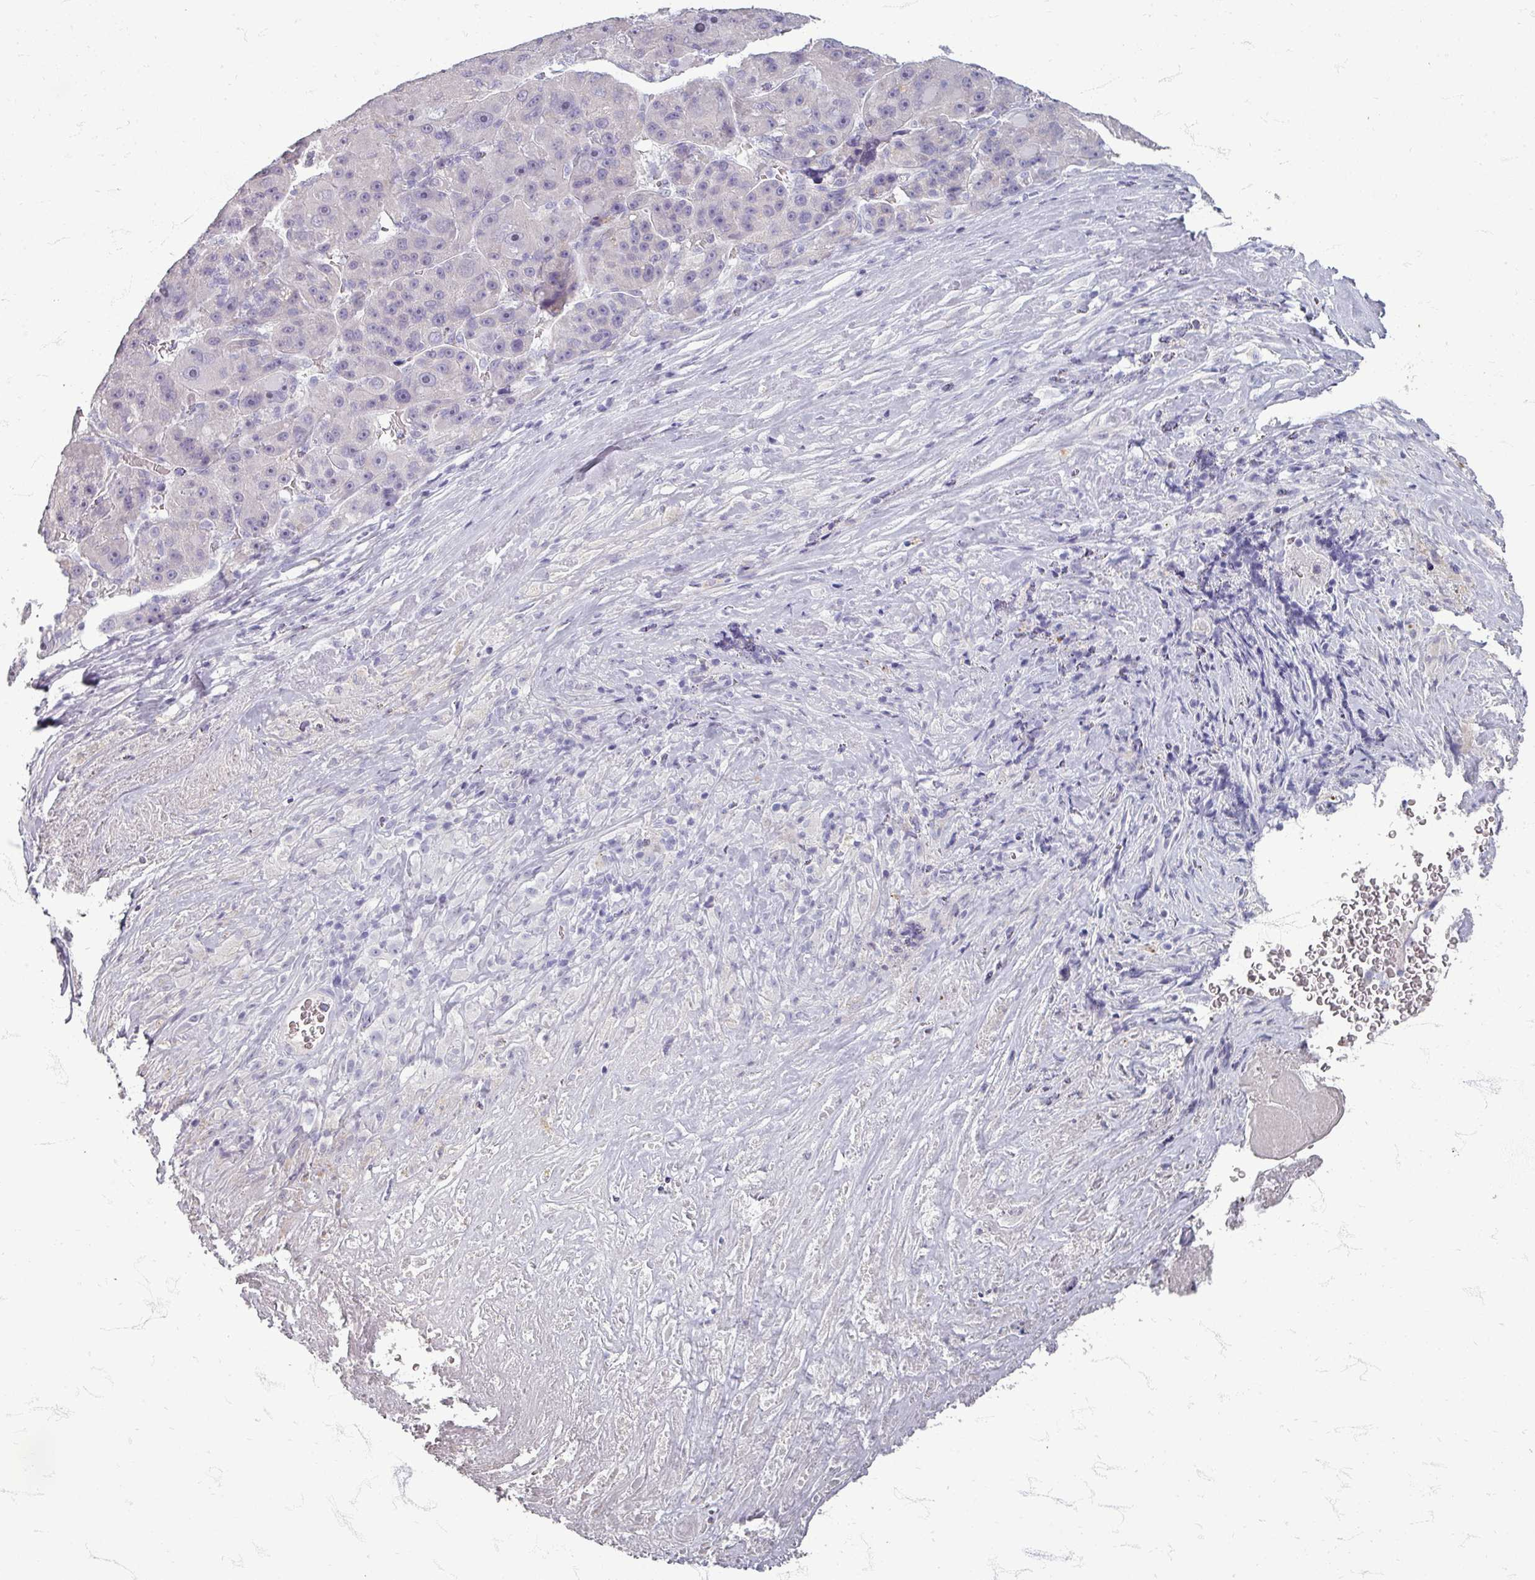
{"staining": {"intensity": "negative", "quantity": "none", "location": "none"}, "tissue": "liver cancer", "cell_type": "Tumor cells", "image_type": "cancer", "snomed": [{"axis": "morphology", "description": "Carcinoma, Hepatocellular, NOS"}, {"axis": "topography", "description": "Liver"}], "caption": "This is a image of immunohistochemistry staining of liver cancer (hepatocellular carcinoma), which shows no staining in tumor cells.", "gene": "ZNF878", "patient": {"sex": "male", "age": 76}}